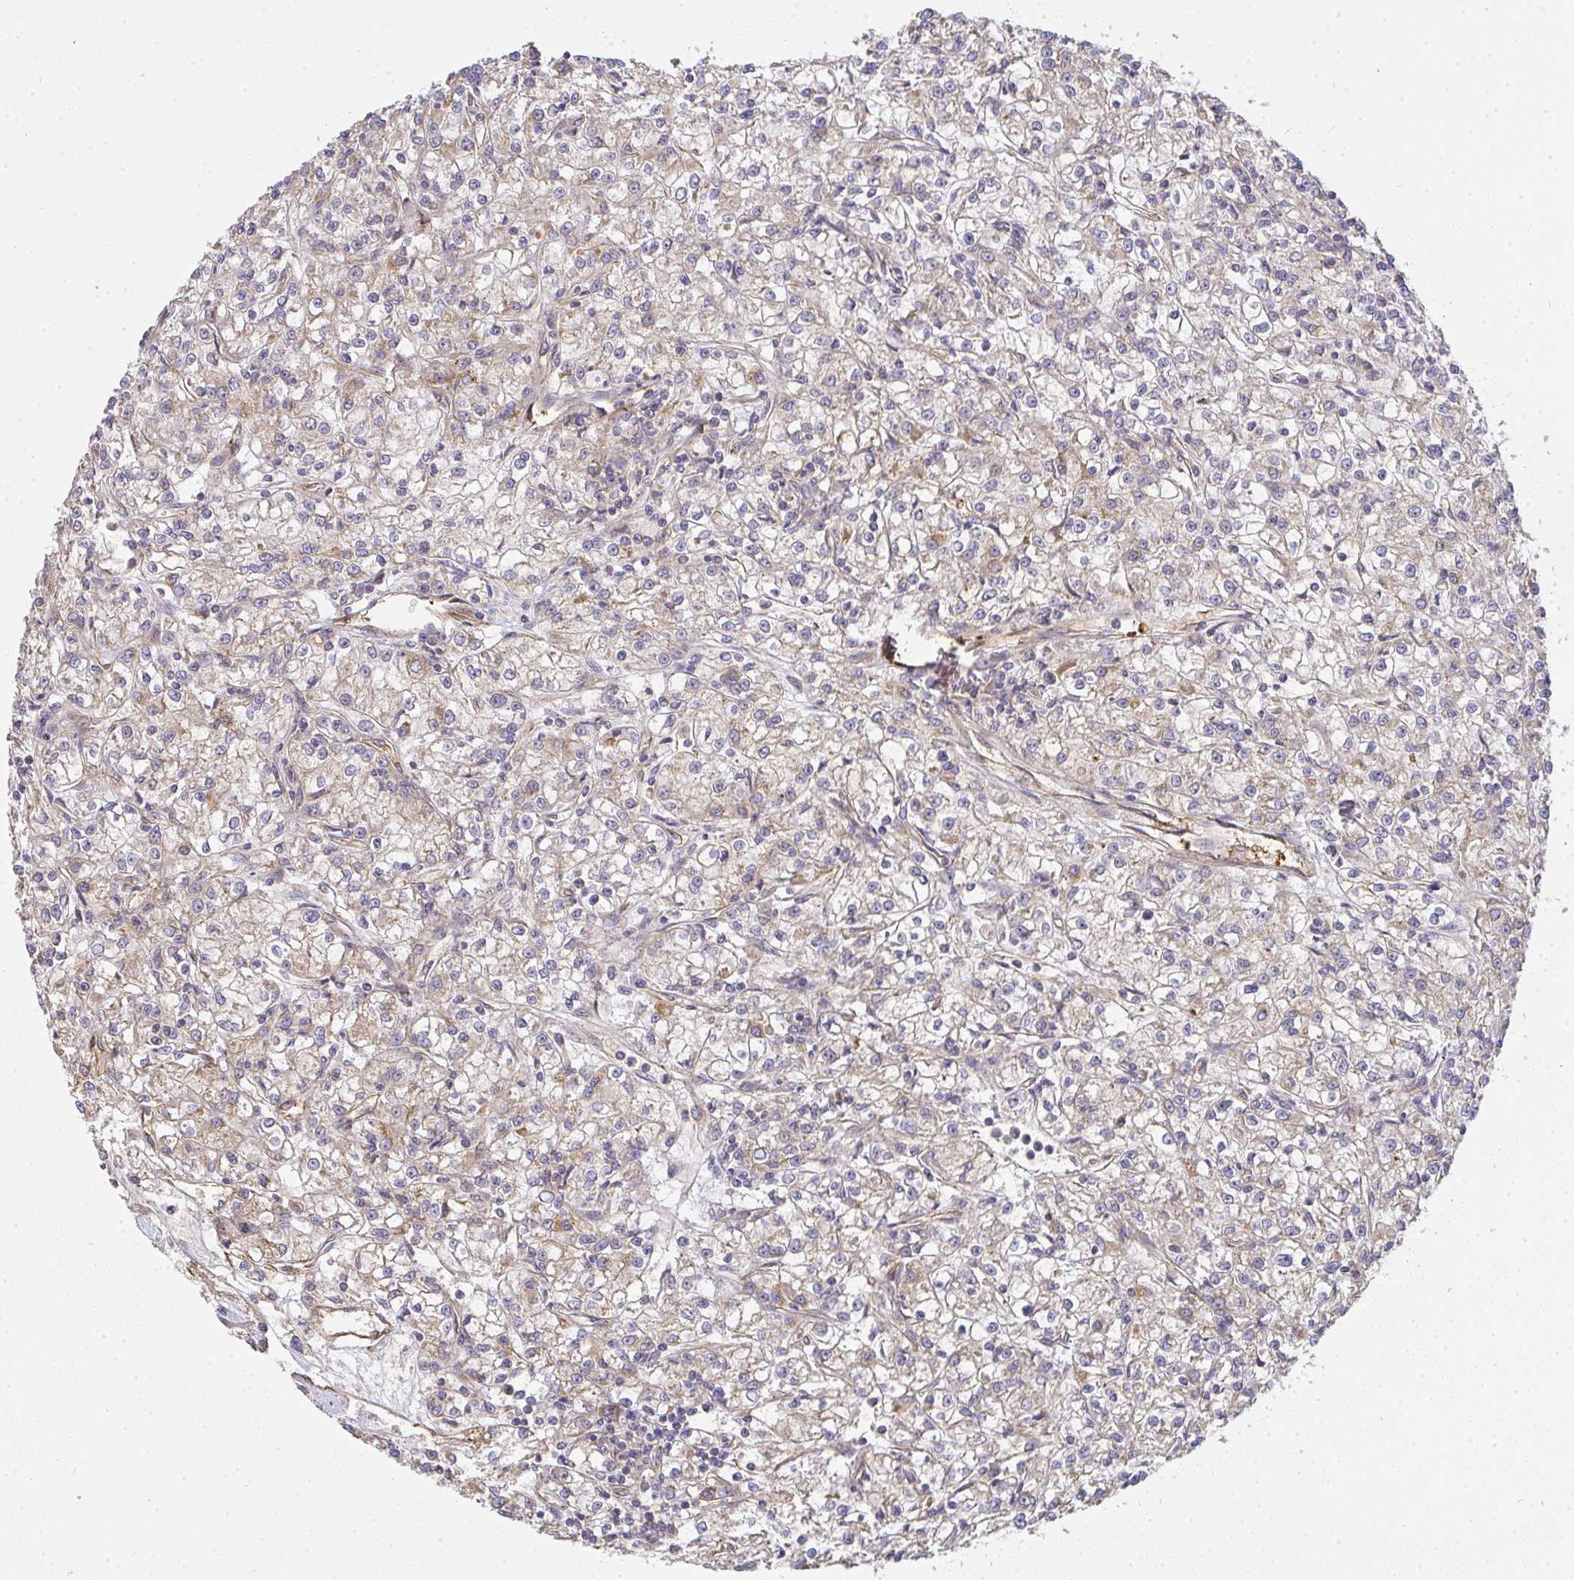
{"staining": {"intensity": "weak", "quantity": "<25%", "location": "cytoplasmic/membranous"}, "tissue": "renal cancer", "cell_type": "Tumor cells", "image_type": "cancer", "snomed": [{"axis": "morphology", "description": "Adenocarcinoma, NOS"}, {"axis": "topography", "description": "Kidney"}], "caption": "This is an IHC photomicrograph of renal cancer. There is no positivity in tumor cells.", "gene": "B4GALT6", "patient": {"sex": "female", "age": 59}}